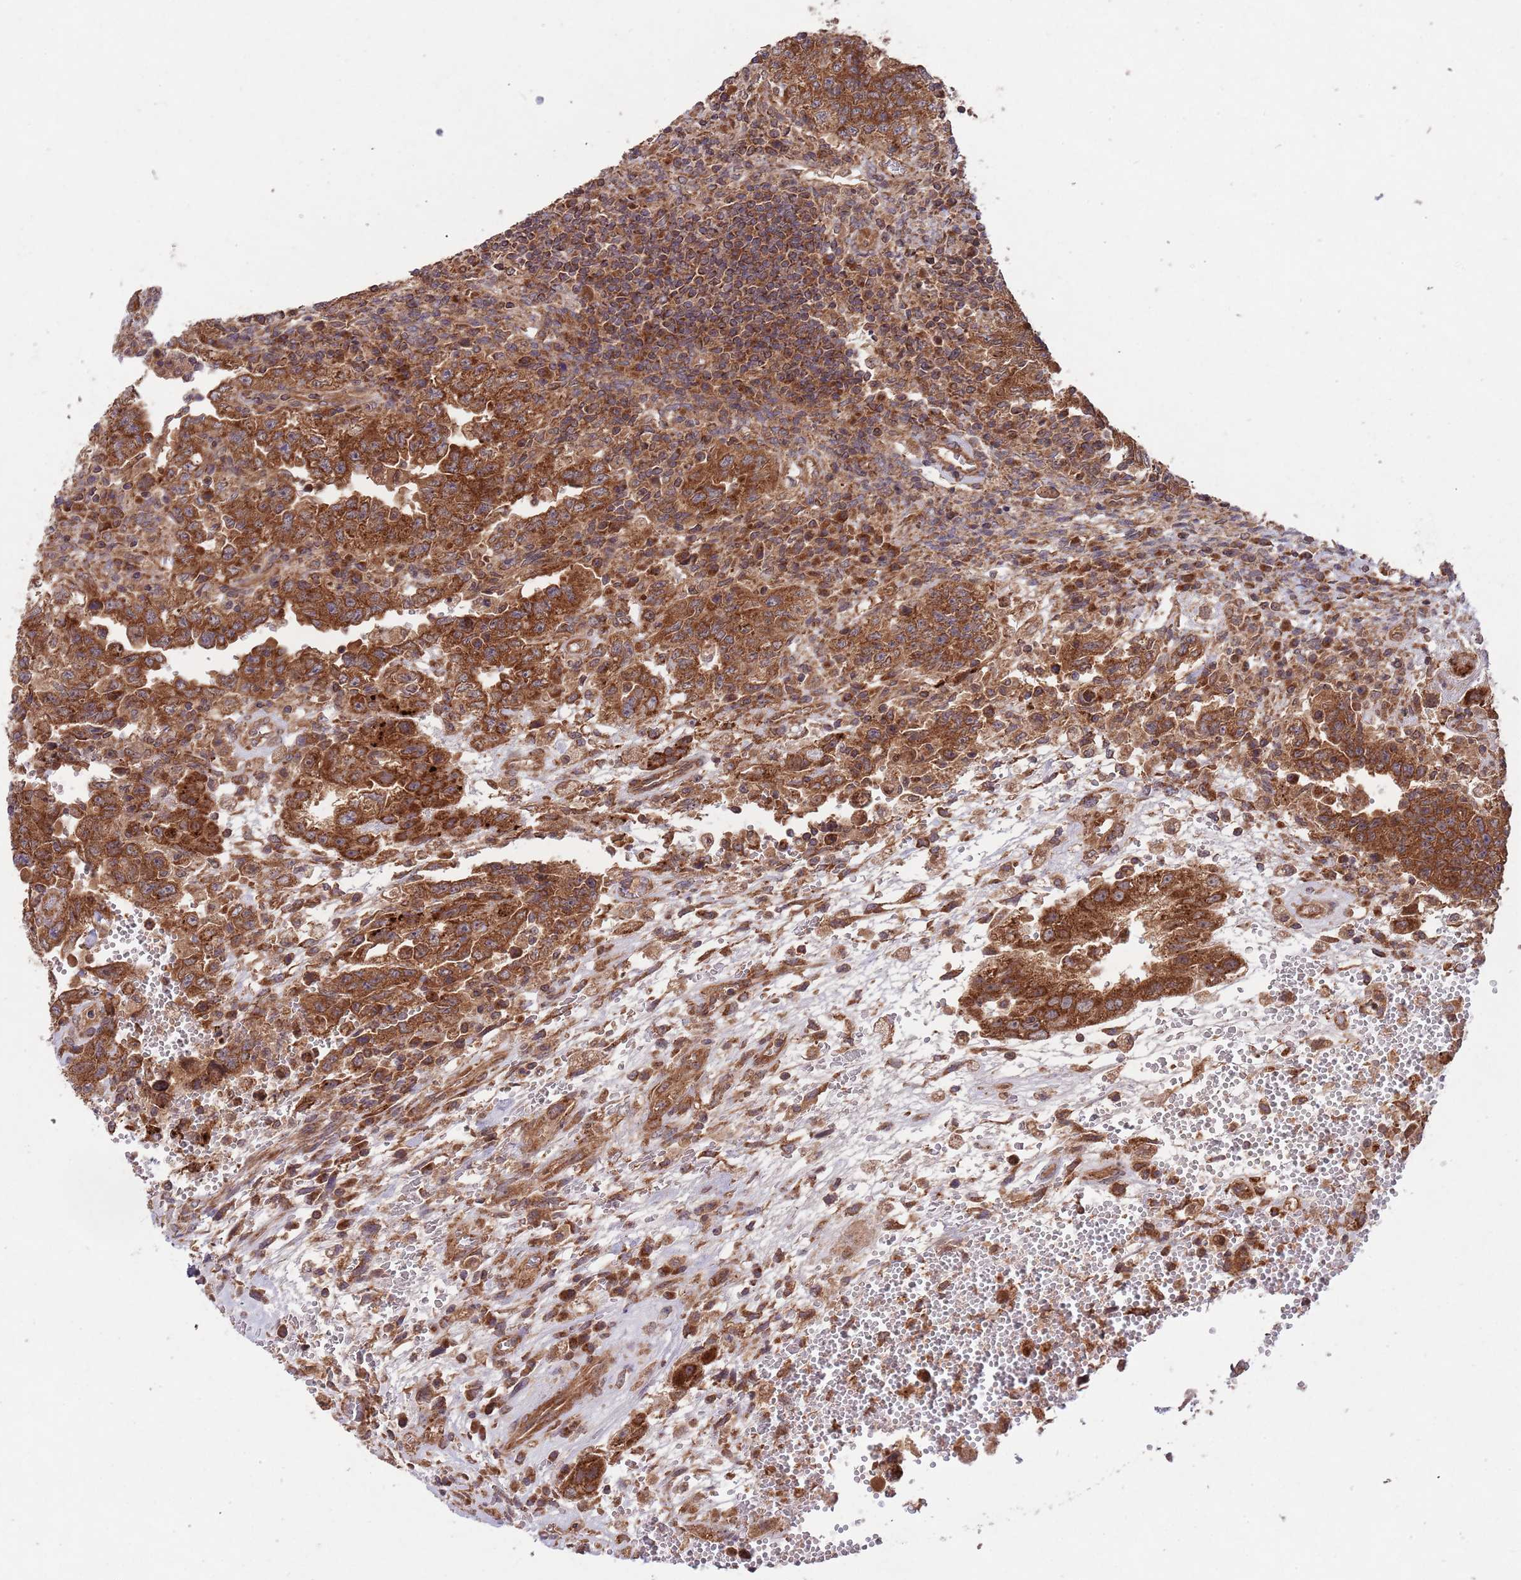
{"staining": {"intensity": "strong", "quantity": ">75%", "location": "cytoplasmic/membranous"}, "tissue": "testis cancer", "cell_type": "Tumor cells", "image_type": "cancer", "snomed": [{"axis": "morphology", "description": "Carcinoma, Embryonal, NOS"}, {"axis": "topography", "description": "Testis"}], "caption": "Protein analysis of testis cancer (embryonal carcinoma) tissue demonstrates strong cytoplasmic/membranous staining in approximately >75% of tumor cells. Ihc stains the protein in brown and the nuclei are stained blue.", "gene": "MFNG", "patient": {"sex": "male", "age": 26}}